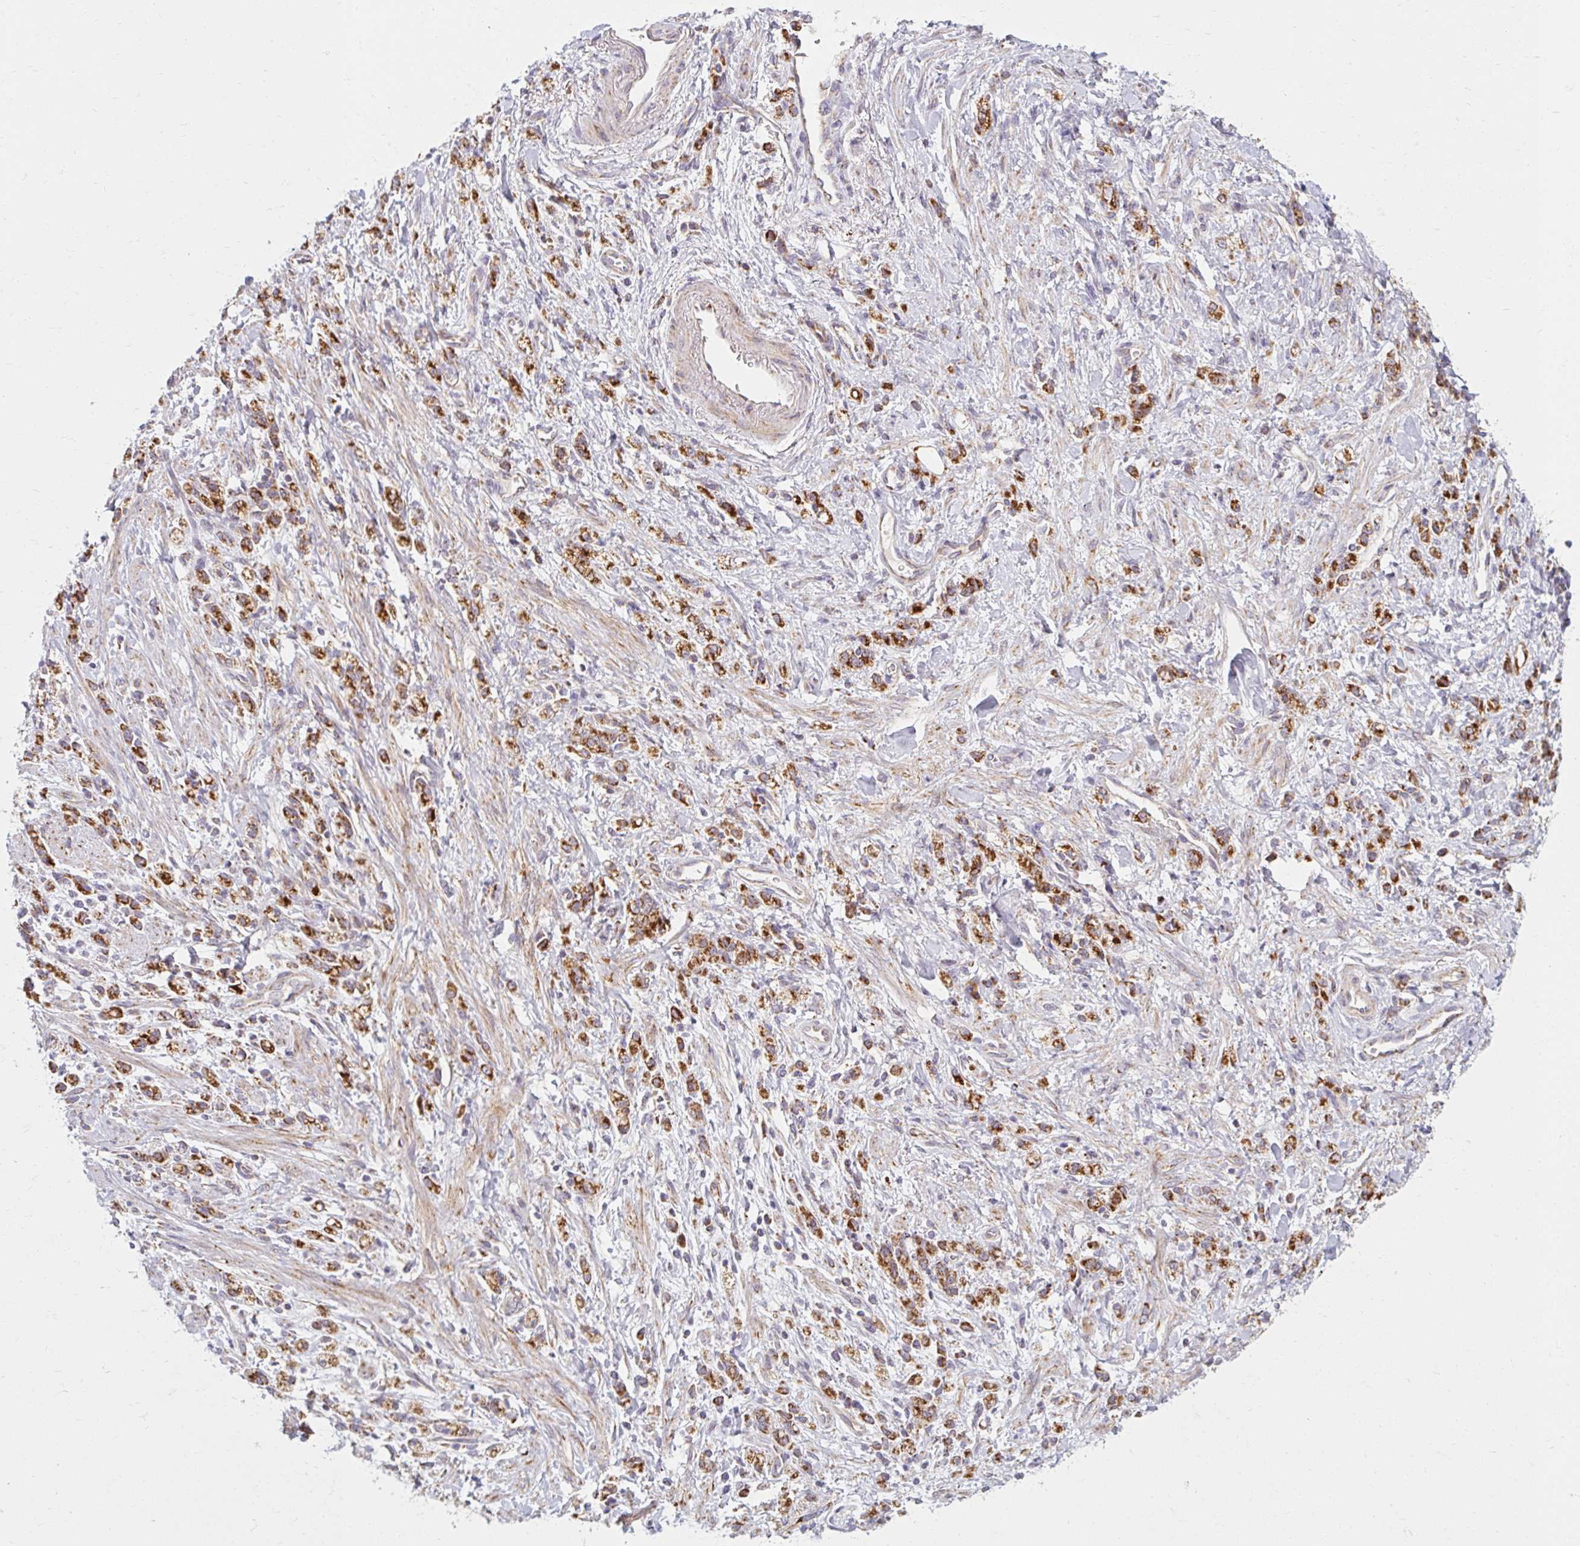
{"staining": {"intensity": "strong", "quantity": ">75%", "location": "cytoplasmic/membranous"}, "tissue": "stomach cancer", "cell_type": "Tumor cells", "image_type": "cancer", "snomed": [{"axis": "morphology", "description": "Adenocarcinoma, NOS"}, {"axis": "topography", "description": "Stomach"}], "caption": "DAB immunohistochemical staining of human stomach cancer (adenocarcinoma) exhibits strong cytoplasmic/membranous protein staining in approximately >75% of tumor cells. (IHC, brightfield microscopy, high magnification).", "gene": "SKP2", "patient": {"sex": "male", "age": 77}}